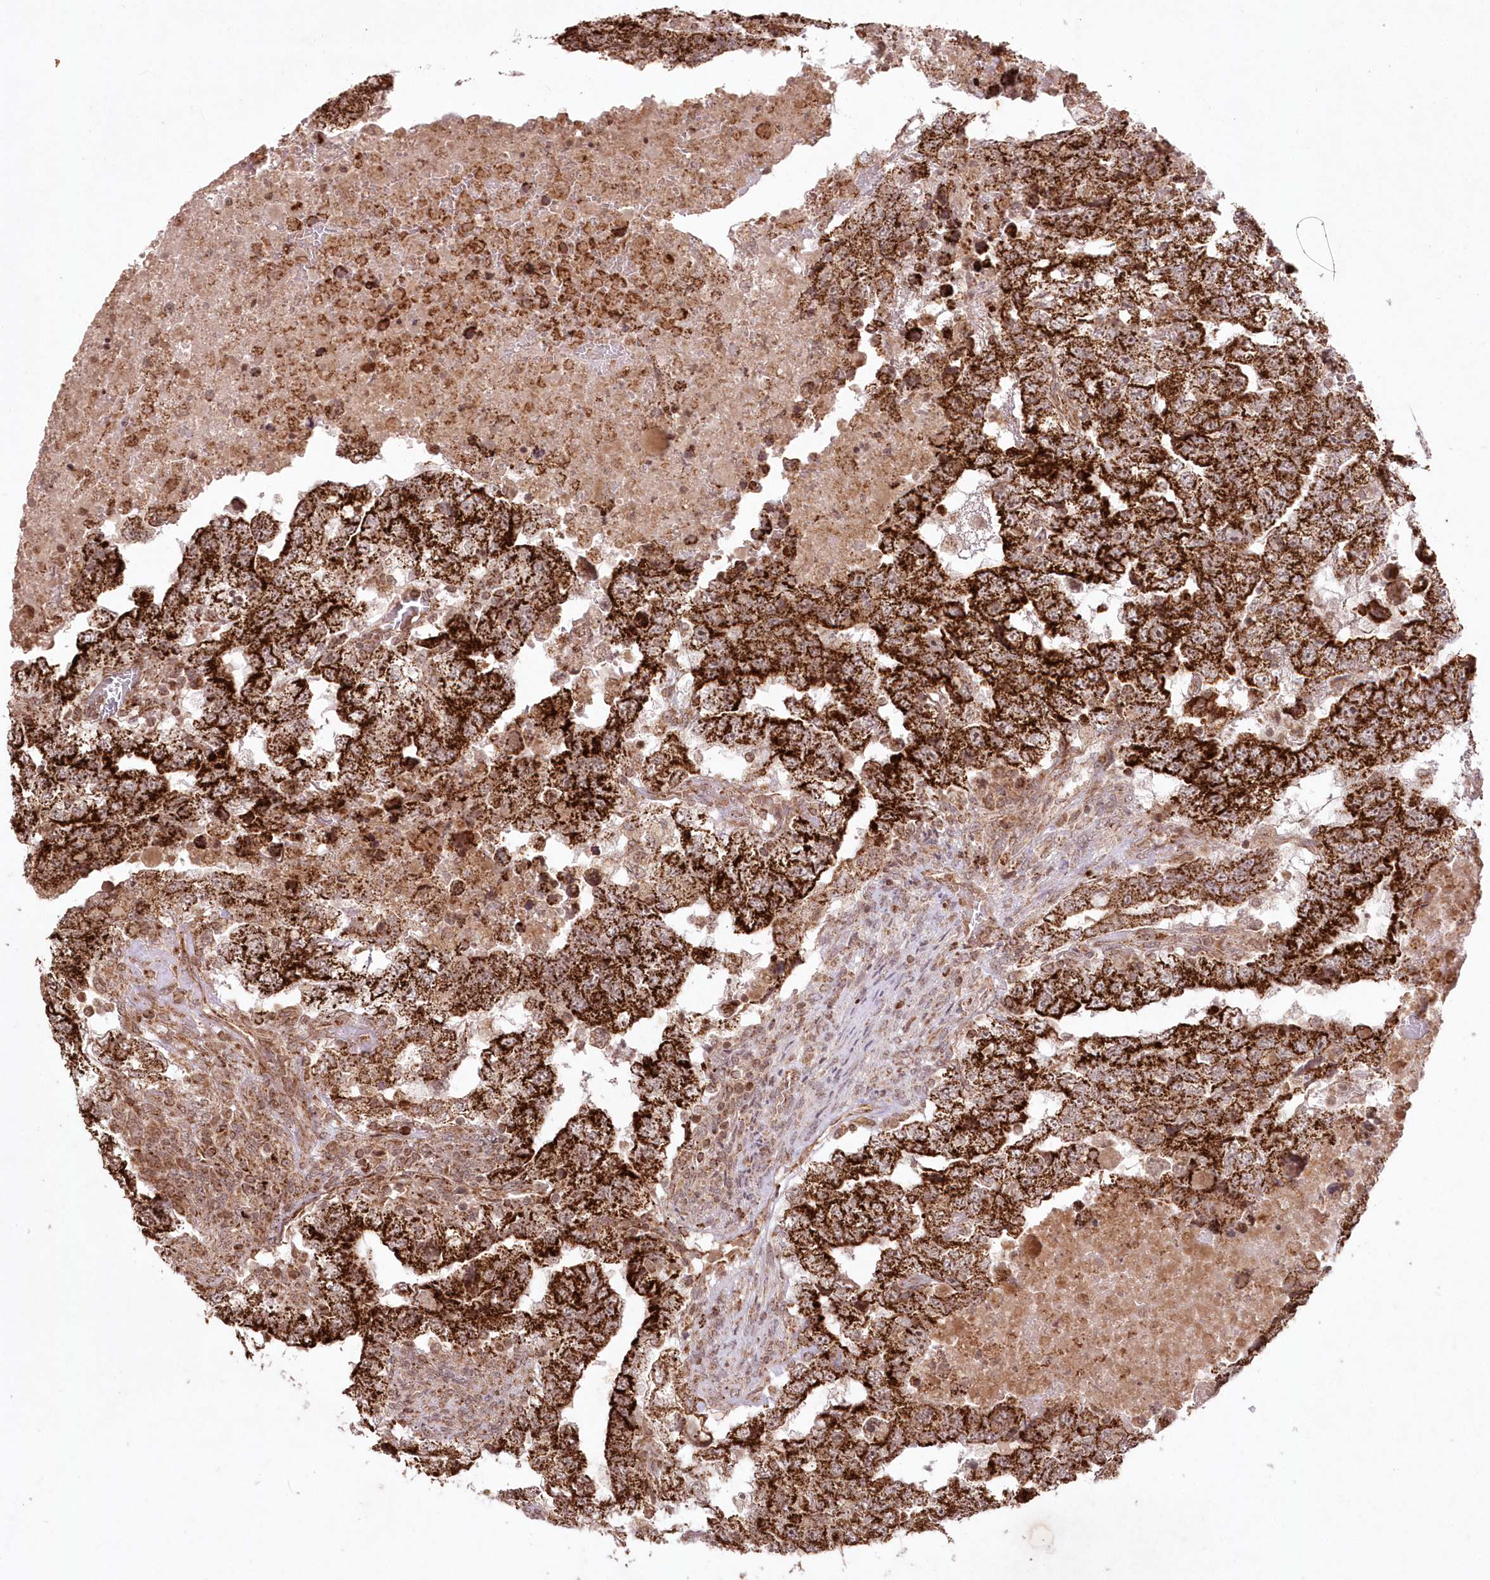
{"staining": {"intensity": "strong", "quantity": ">75%", "location": "cytoplasmic/membranous"}, "tissue": "testis cancer", "cell_type": "Tumor cells", "image_type": "cancer", "snomed": [{"axis": "morphology", "description": "Carcinoma, Embryonal, NOS"}, {"axis": "topography", "description": "Testis"}], "caption": "Human embryonal carcinoma (testis) stained for a protein (brown) displays strong cytoplasmic/membranous positive staining in approximately >75% of tumor cells.", "gene": "LRPPRC", "patient": {"sex": "male", "age": 36}}